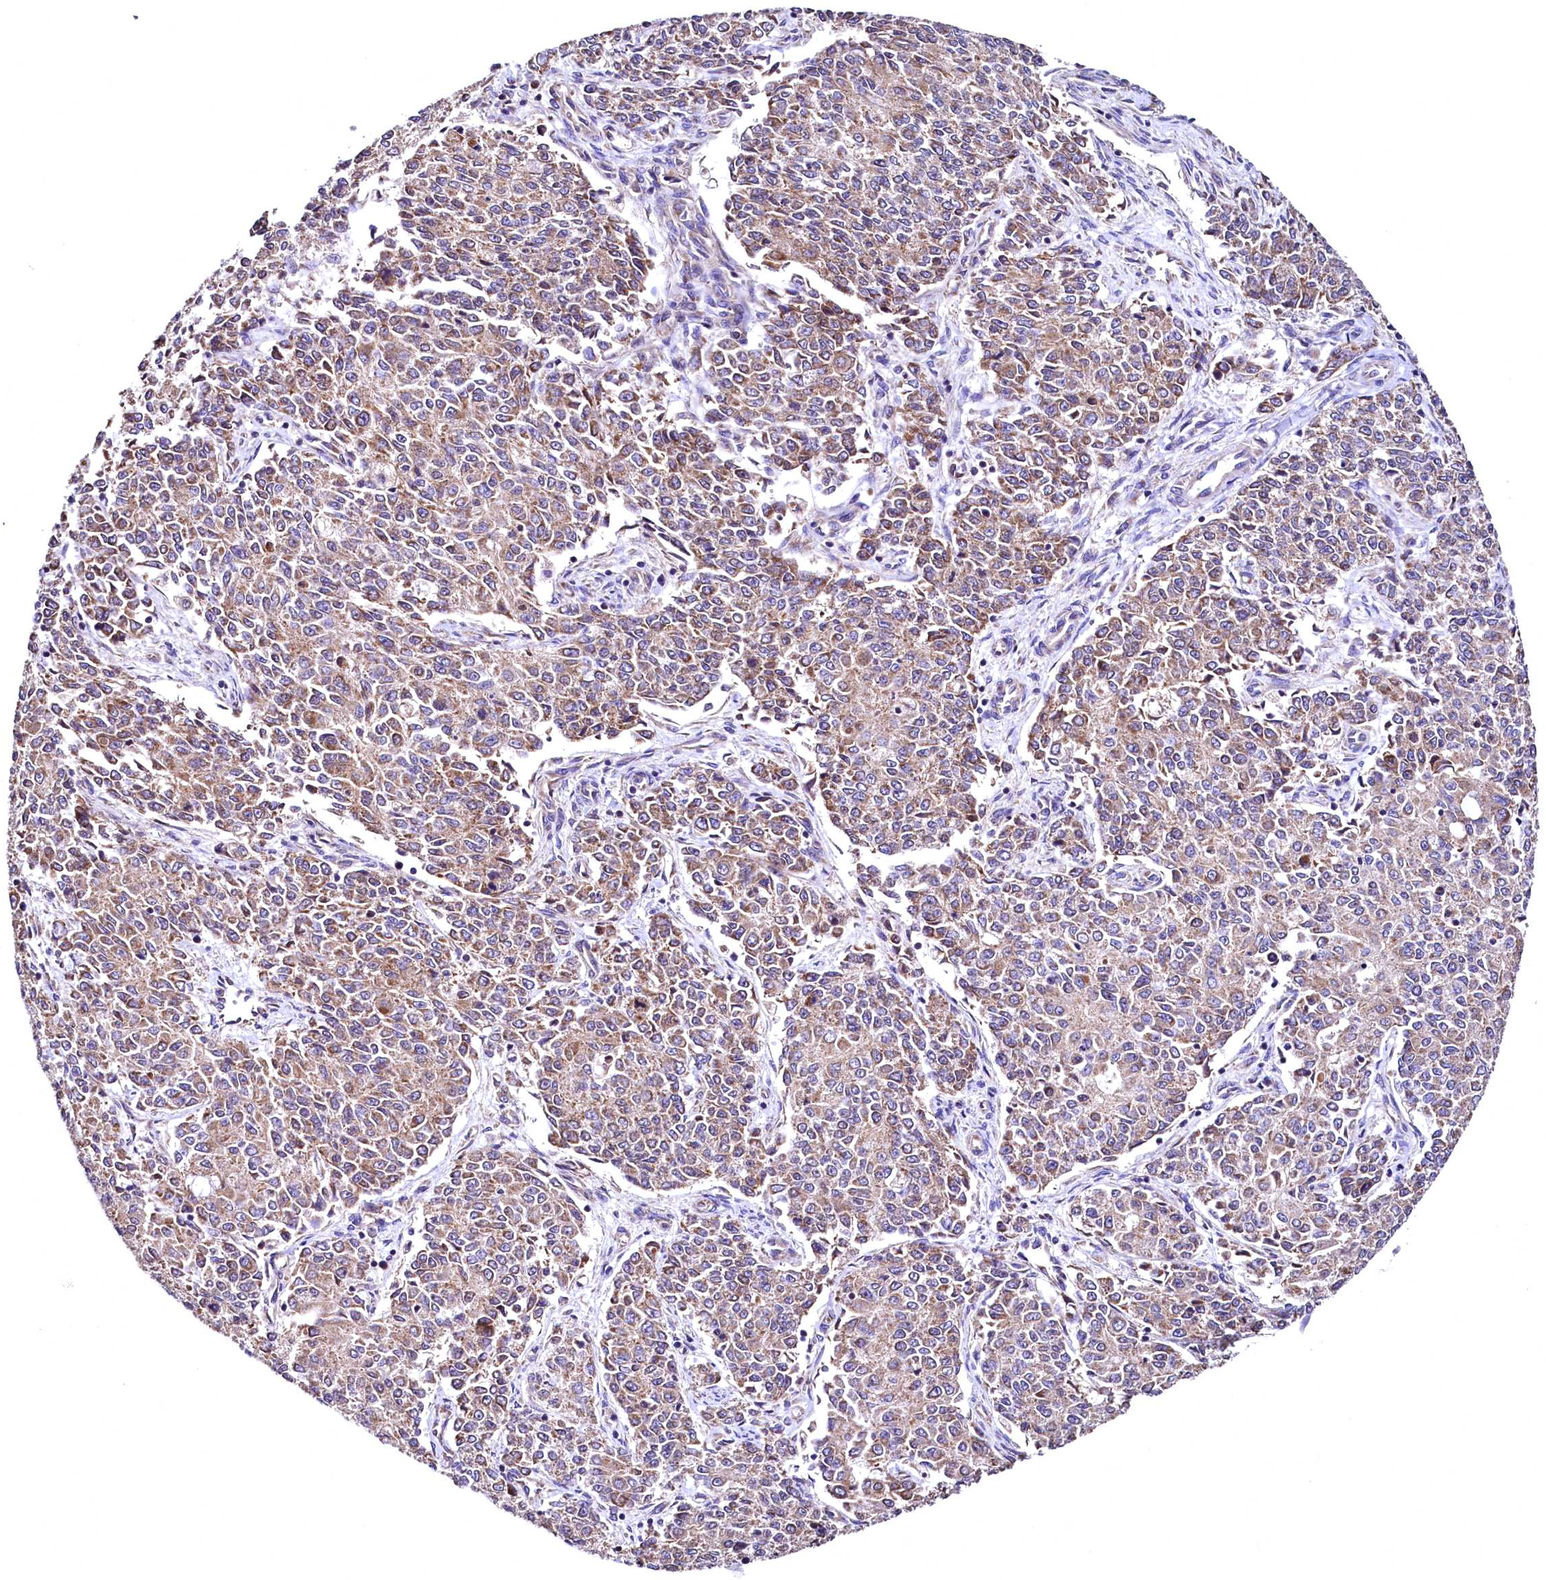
{"staining": {"intensity": "moderate", "quantity": ">75%", "location": "cytoplasmic/membranous"}, "tissue": "endometrial cancer", "cell_type": "Tumor cells", "image_type": "cancer", "snomed": [{"axis": "morphology", "description": "Adenocarcinoma, NOS"}, {"axis": "topography", "description": "Endometrium"}], "caption": "A micrograph of adenocarcinoma (endometrial) stained for a protein exhibits moderate cytoplasmic/membranous brown staining in tumor cells. (brown staining indicates protein expression, while blue staining denotes nuclei).", "gene": "MRPL57", "patient": {"sex": "female", "age": 50}}